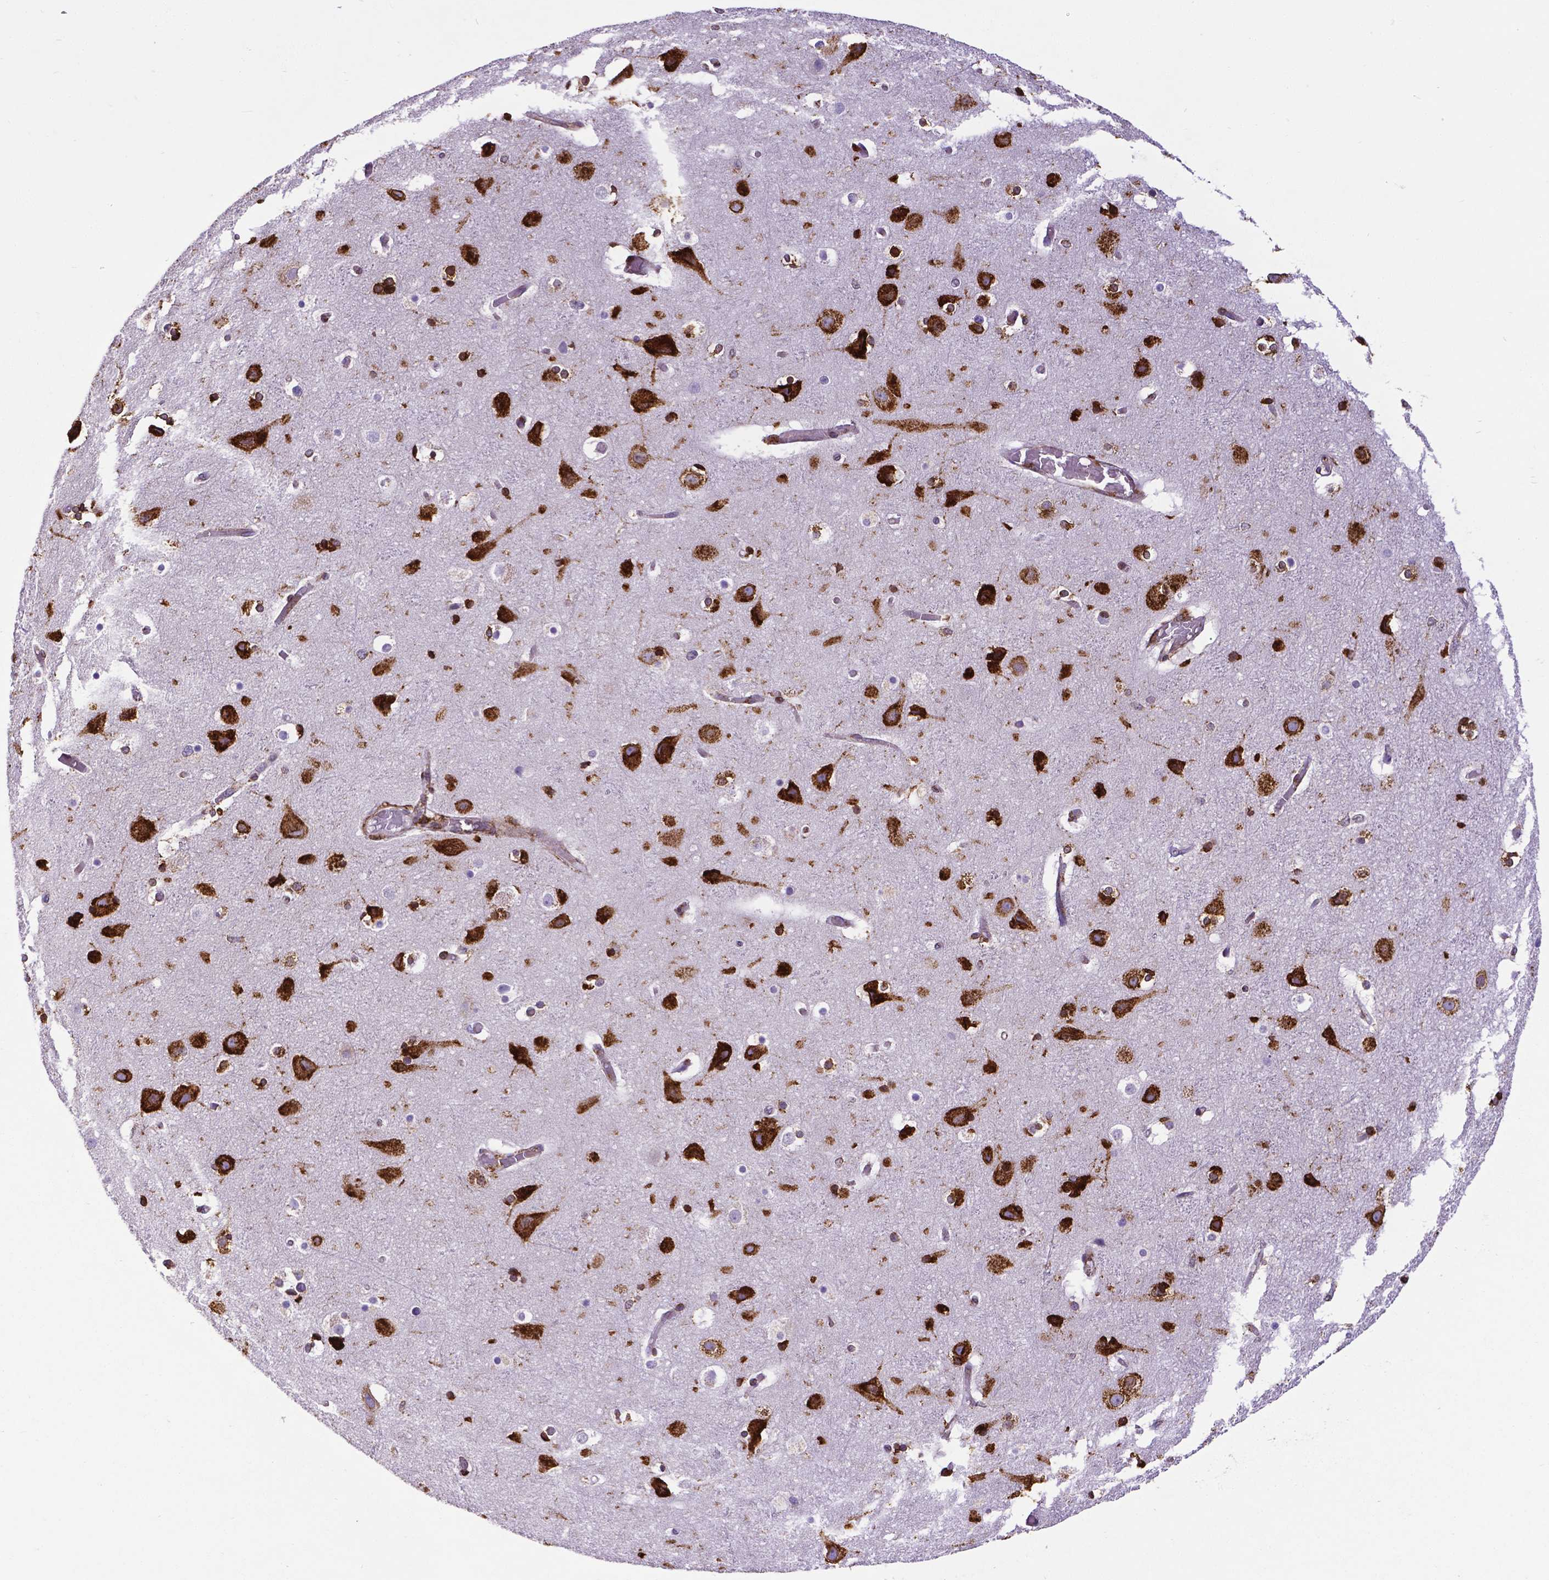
{"staining": {"intensity": "moderate", "quantity": "<25%", "location": "cytoplasmic/membranous"}, "tissue": "cerebral cortex", "cell_type": "Endothelial cells", "image_type": "normal", "snomed": [{"axis": "morphology", "description": "Normal tissue, NOS"}, {"axis": "topography", "description": "Cerebral cortex"}], "caption": "Immunohistochemistry image of normal cerebral cortex: cerebral cortex stained using IHC displays low levels of moderate protein expression localized specifically in the cytoplasmic/membranous of endothelial cells, appearing as a cytoplasmic/membranous brown color.", "gene": "MTDH", "patient": {"sex": "female", "age": 52}}